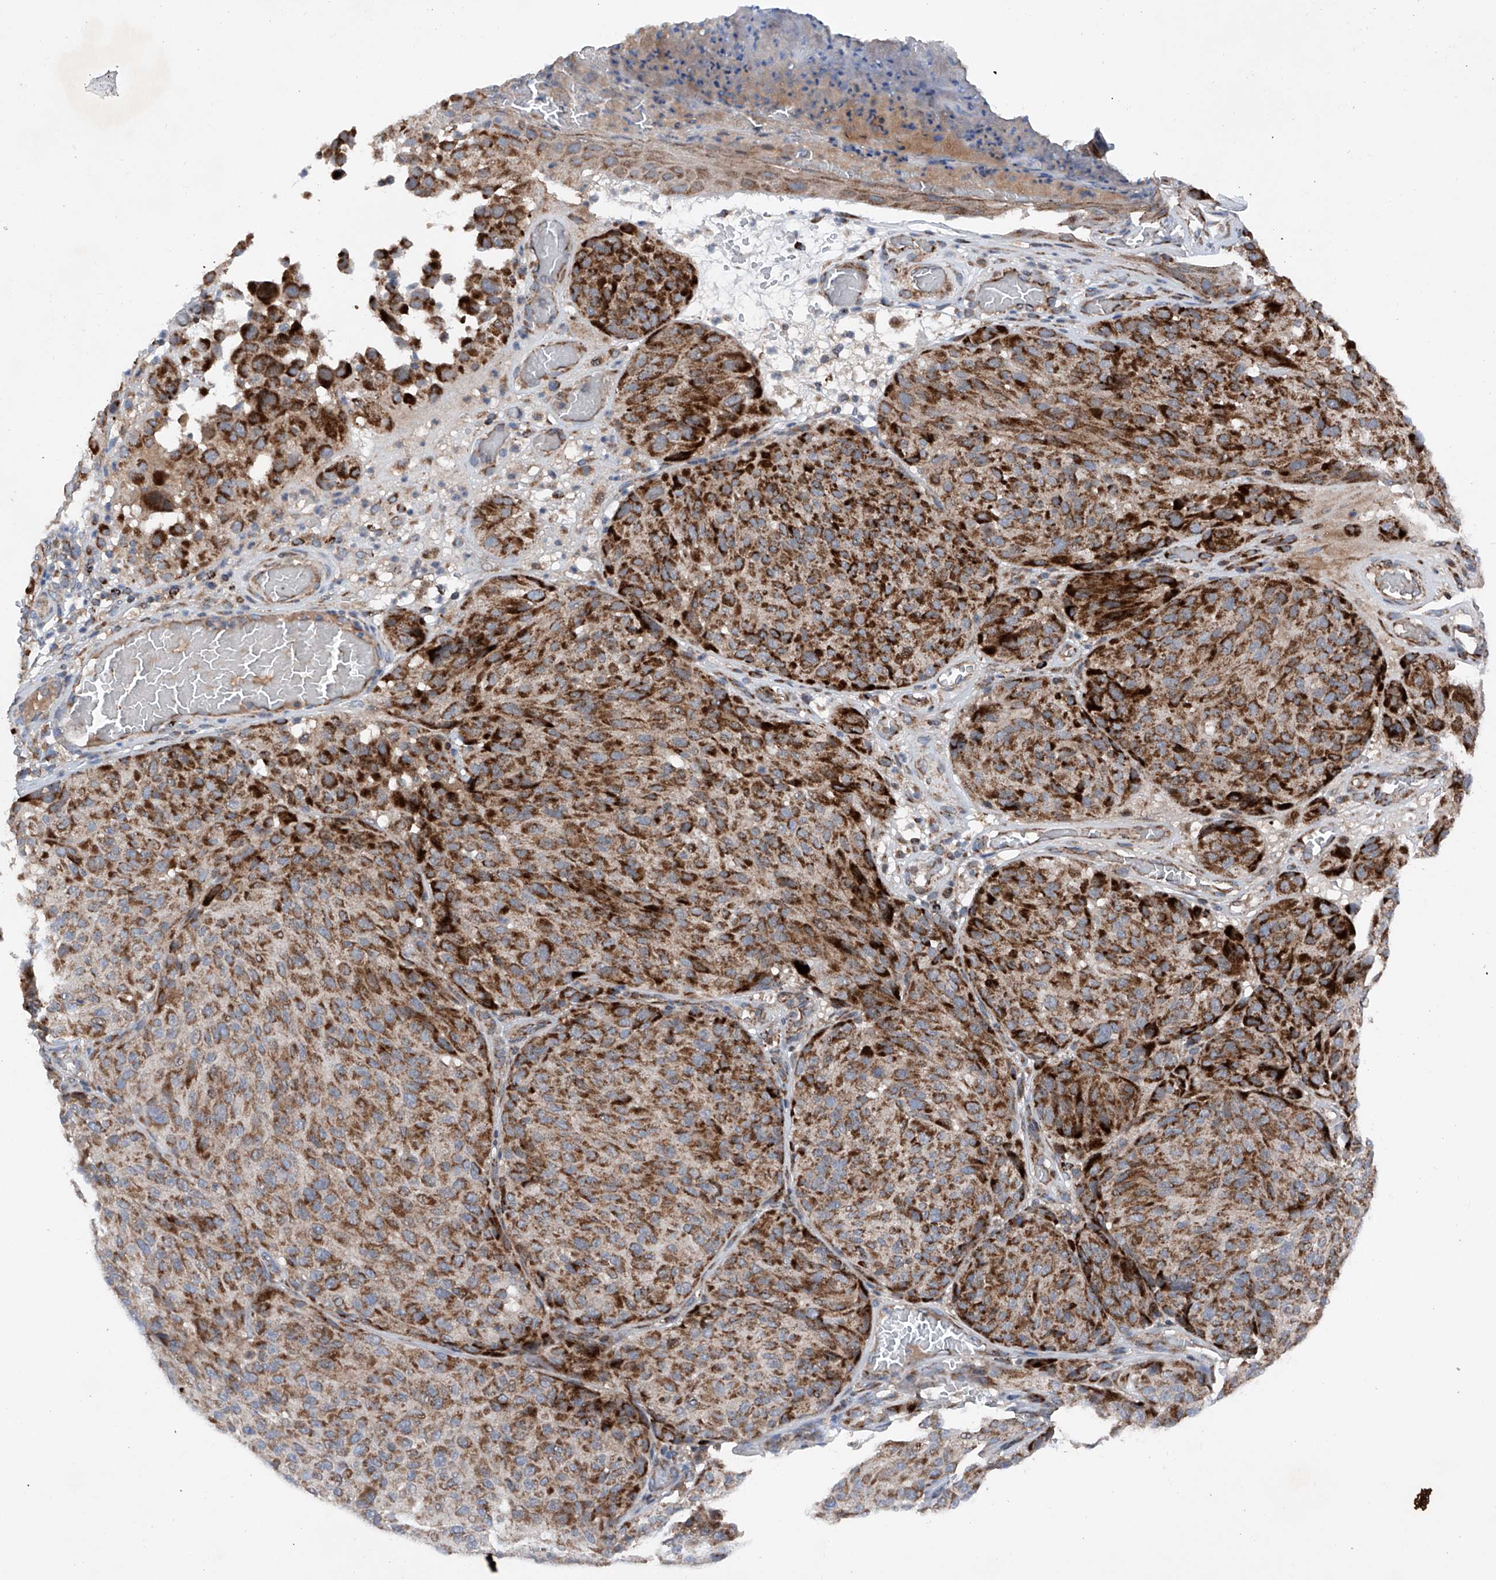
{"staining": {"intensity": "moderate", "quantity": ">75%", "location": "cytoplasmic/membranous"}, "tissue": "melanoma", "cell_type": "Tumor cells", "image_type": "cancer", "snomed": [{"axis": "morphology", "description": "Malignant melanoma, NOS"}, {"axis": "topography", "description": "Skin"}], "caption": "Human melanoma stained with a brown dye demonstrates moderate cytoplasmic/membranous positive staining in approximately >75% of tumor cells.", "gene": "DAD1", "patient": {"sex": "male", "age": 83}}